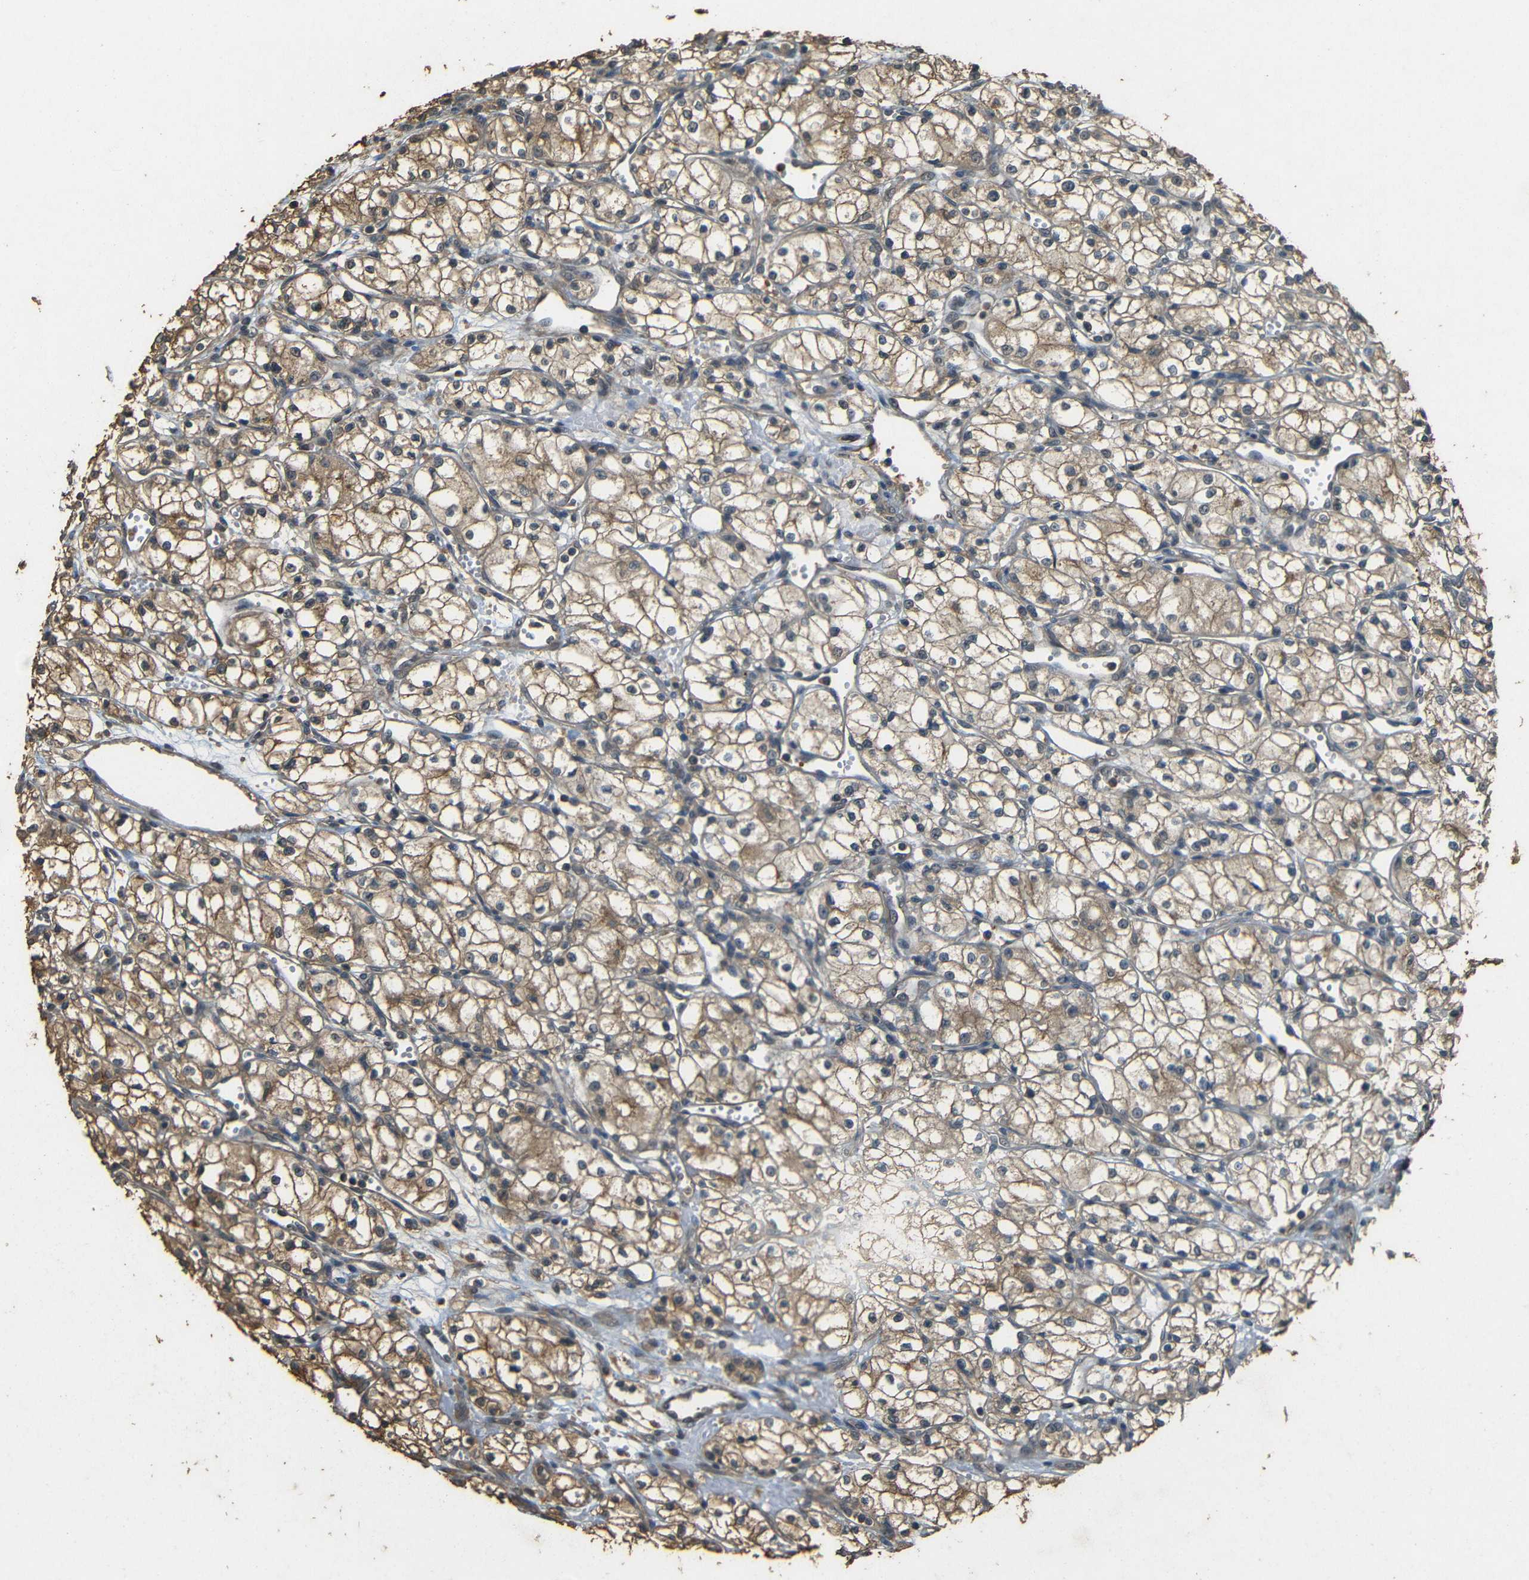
{"staining": {"intensity": "moderate", "quantity": ">75%", "location": "cytoplasmic/membranous"}, "tissue": "renal cancer", "cell_type": "Tumor cells", "image_type": "cancer", "snomed": [{"axis": "morphology", "description": "Normal tissue, NOS"}, {"axis": "morphology", "description": "Adenocarcinoma, NOS"}, {"axis": "topography", "description": "Kidney"}], "caption": "Immunohistochemical staining of adenocarcinoma (renal) exhibits medium levels of moderate cytoplasmic/membranous staining in about >75% of tumor cells.", "gene": "PDE5A", "patient": {"sex": "male", "age": 59}}